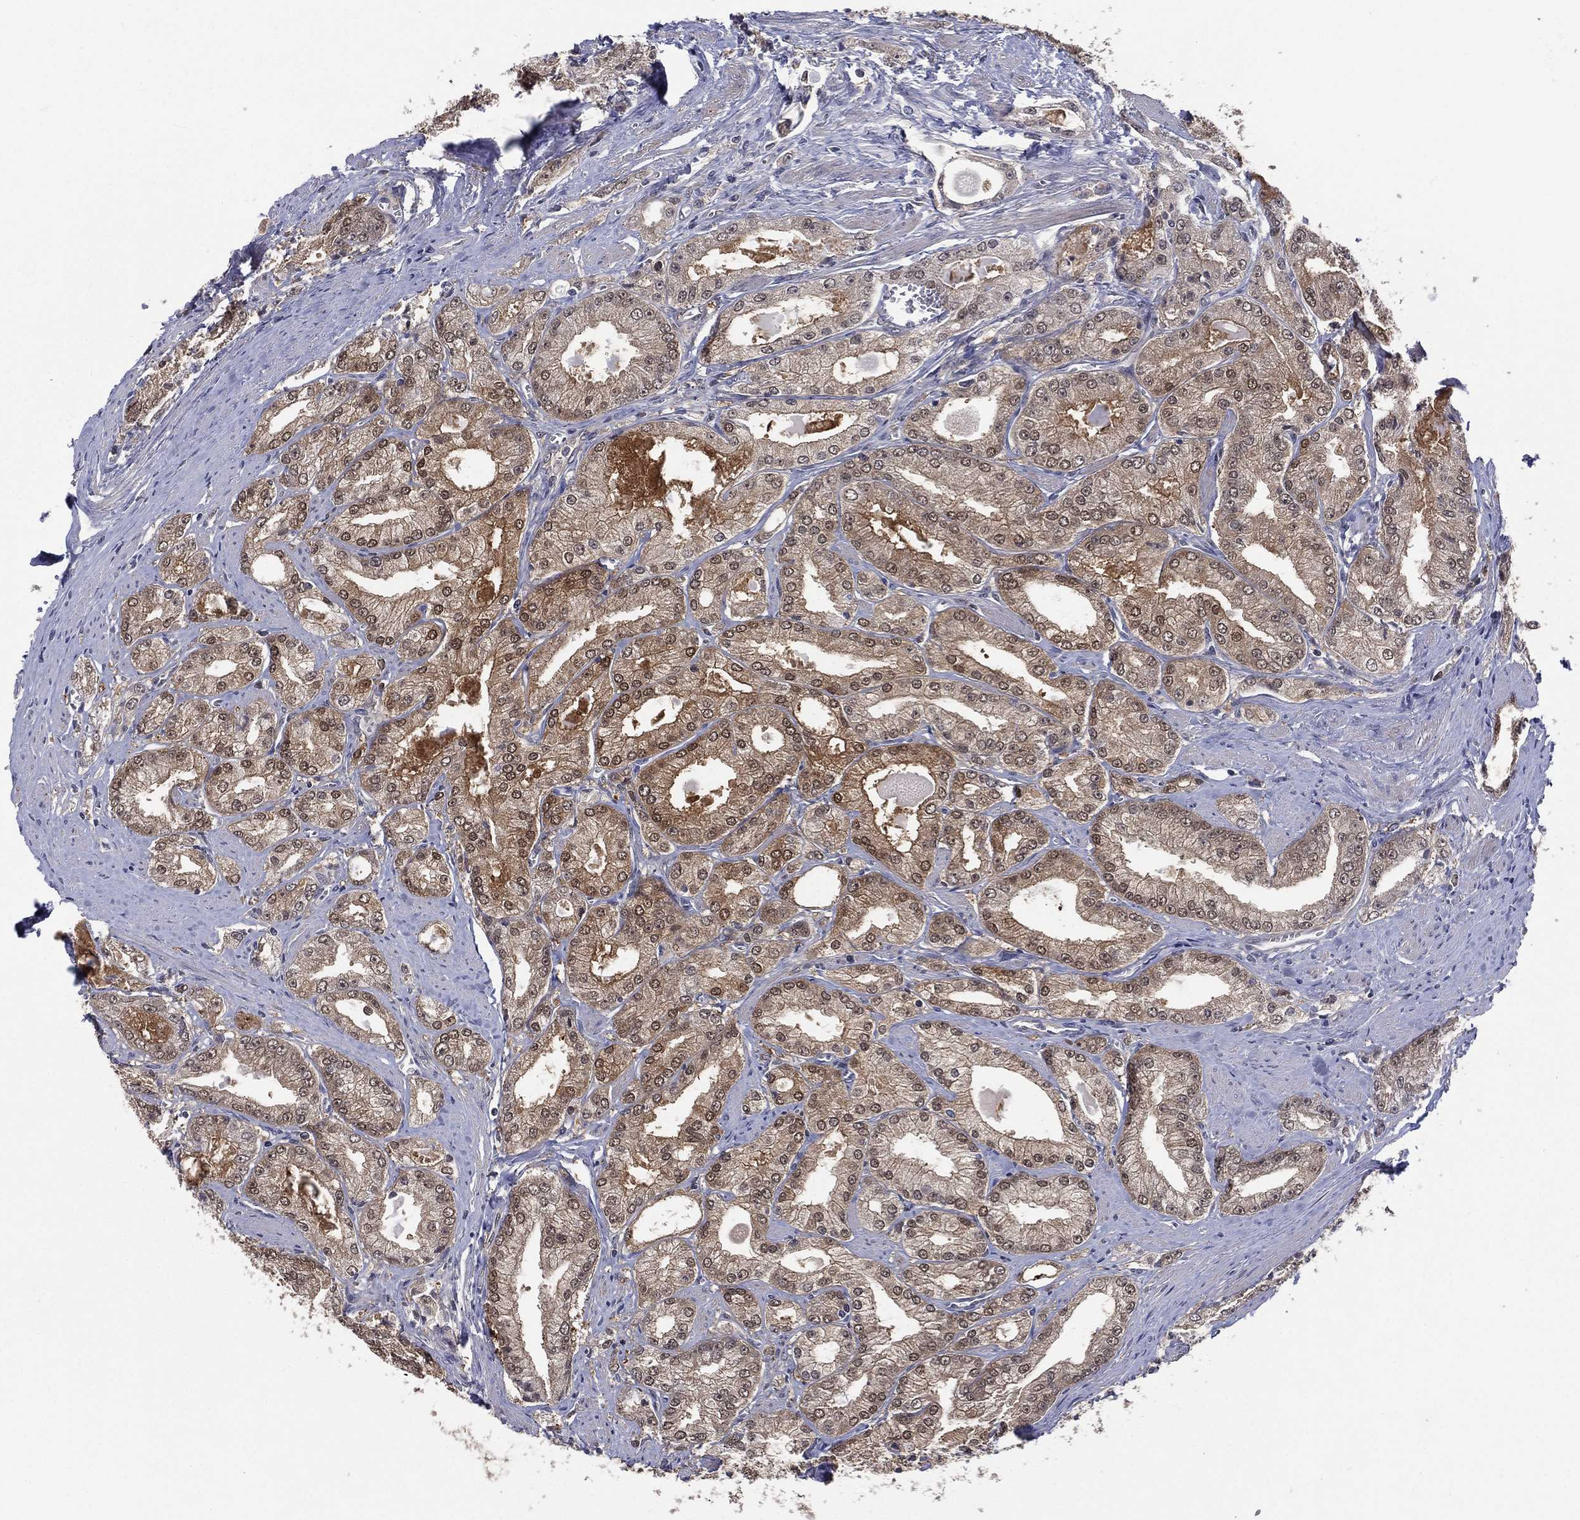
{"staining": {"intensity": "moderate", "quantity": "<25%", "location": "cytoplasmic/membranous,nuclear"}, "tissue": "prostate cancer", "cell_type": "Tumor cells", "image_type": "cancer", "snomed": [{"axis": "morphology", "description": "Adenocarcinoma, NOS"}, {"axis": "morphology", "description": "Adenocarcinoma, High grade"}, {"axis": "topography", "description": "Prostate"}], "caption": "Immunohistochemistry of human prostate cancer (adenocarcinoma (high-grade)) exhibits low levels of moderate cytoplasmic/membranous and nuclear staining in about <25% of tumor cells.", "gene": "DDAH1", "patient": {"sex": "male", "age": 70}}